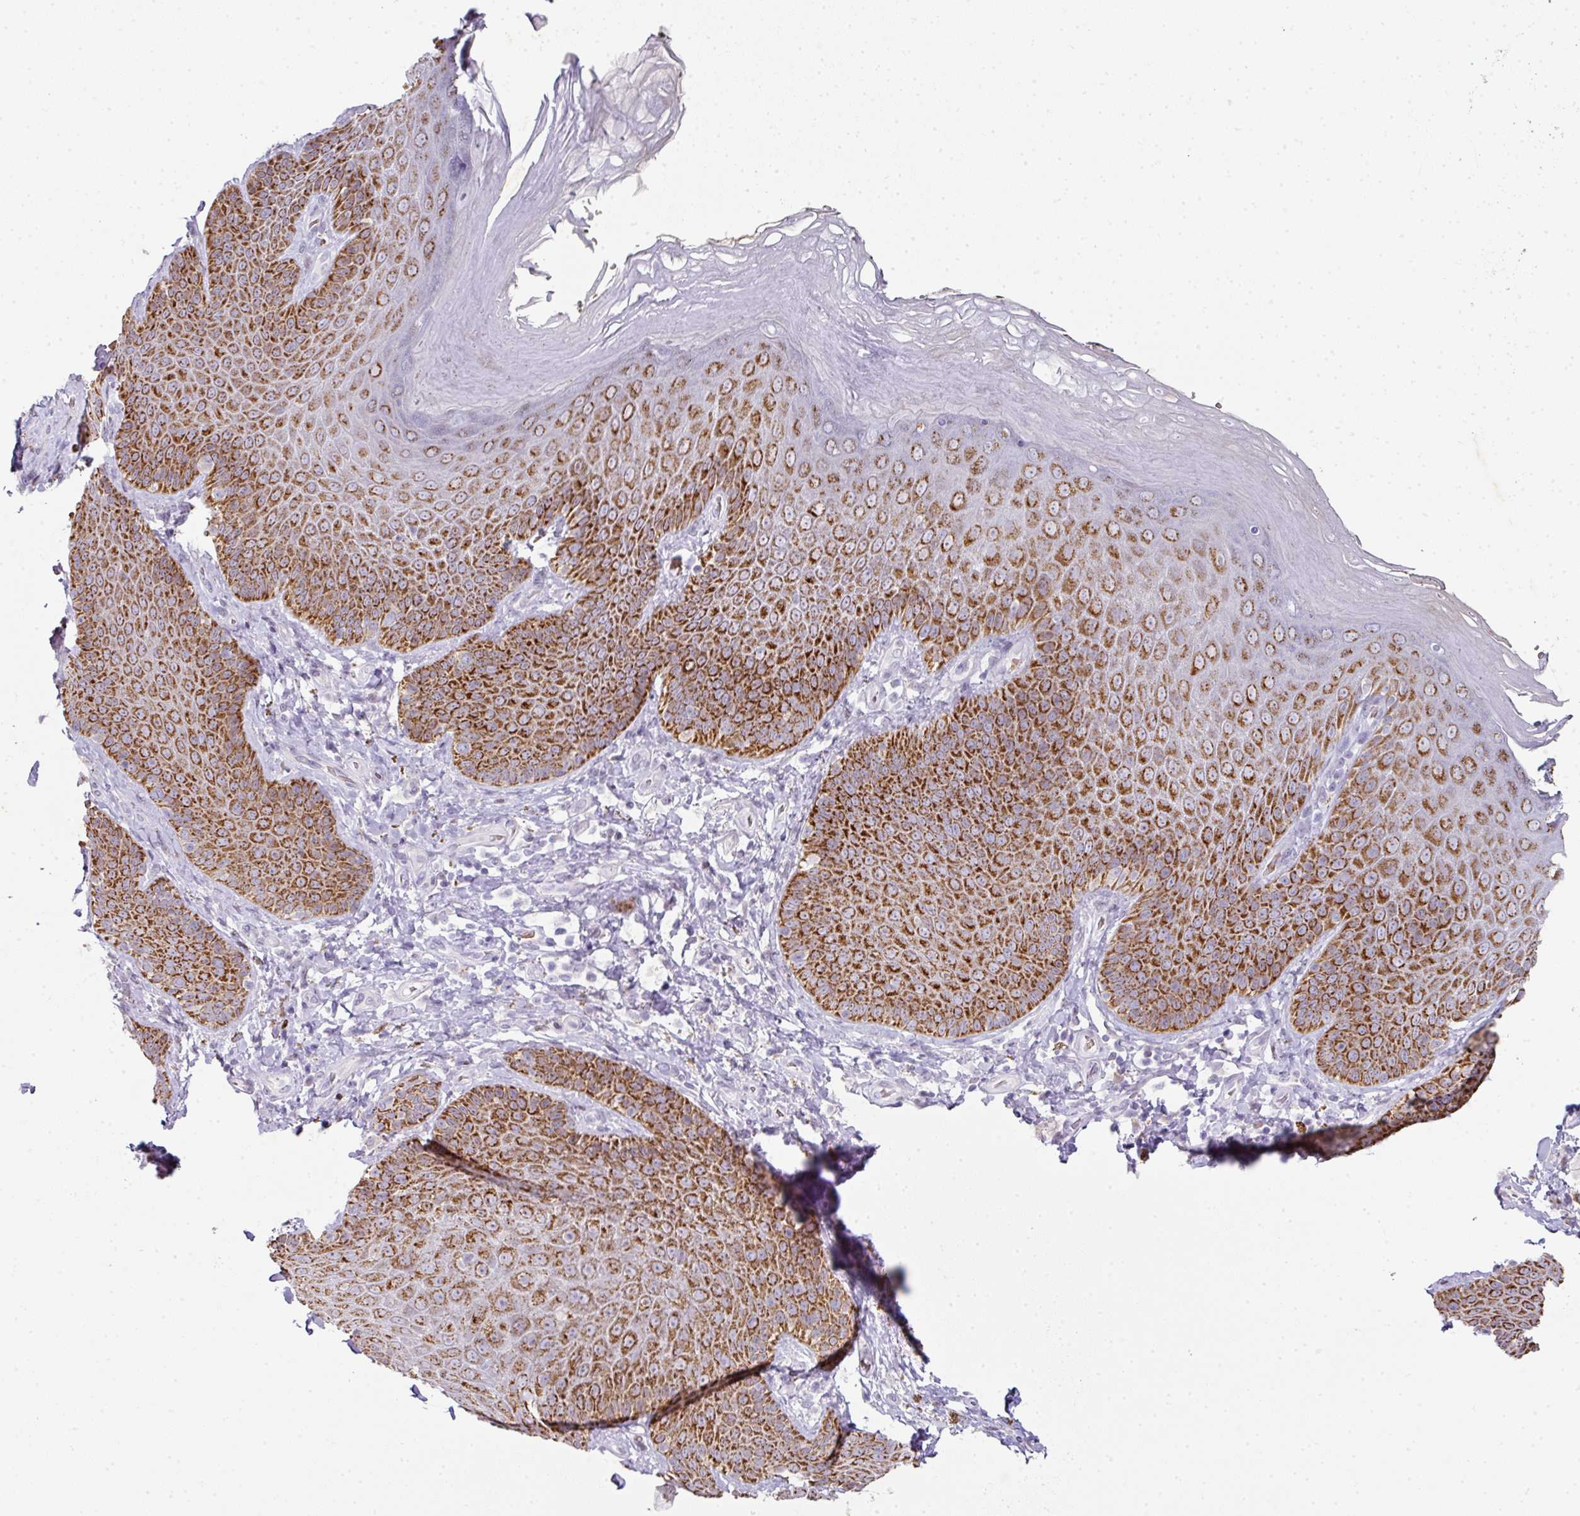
{"staining": {"intensity": "strong", "quantity": ">75%", "location": "cytoplasmic/membranous"}, "tissue": "skin", "cell_type": "Epidermal cells", "image_type": "normal", "snomed": [{"axis": "morphology", "description": "Normal tissue, NOS"}, {"axis": "topography", "description": "Anal"}, {"axis": "topography", "description": "Peripheral nerve tissue"}], "caption": "Immunohistochemistry (IHC) photomicrograph of unremarkable skin stained for a protein (brown), which shows high levels of strong cytoplasmic/membranous expression in approximately >75% of epidermal cells.", "gene": "ANKRD18A", "patient": {"sex": "male", "age": 53}}